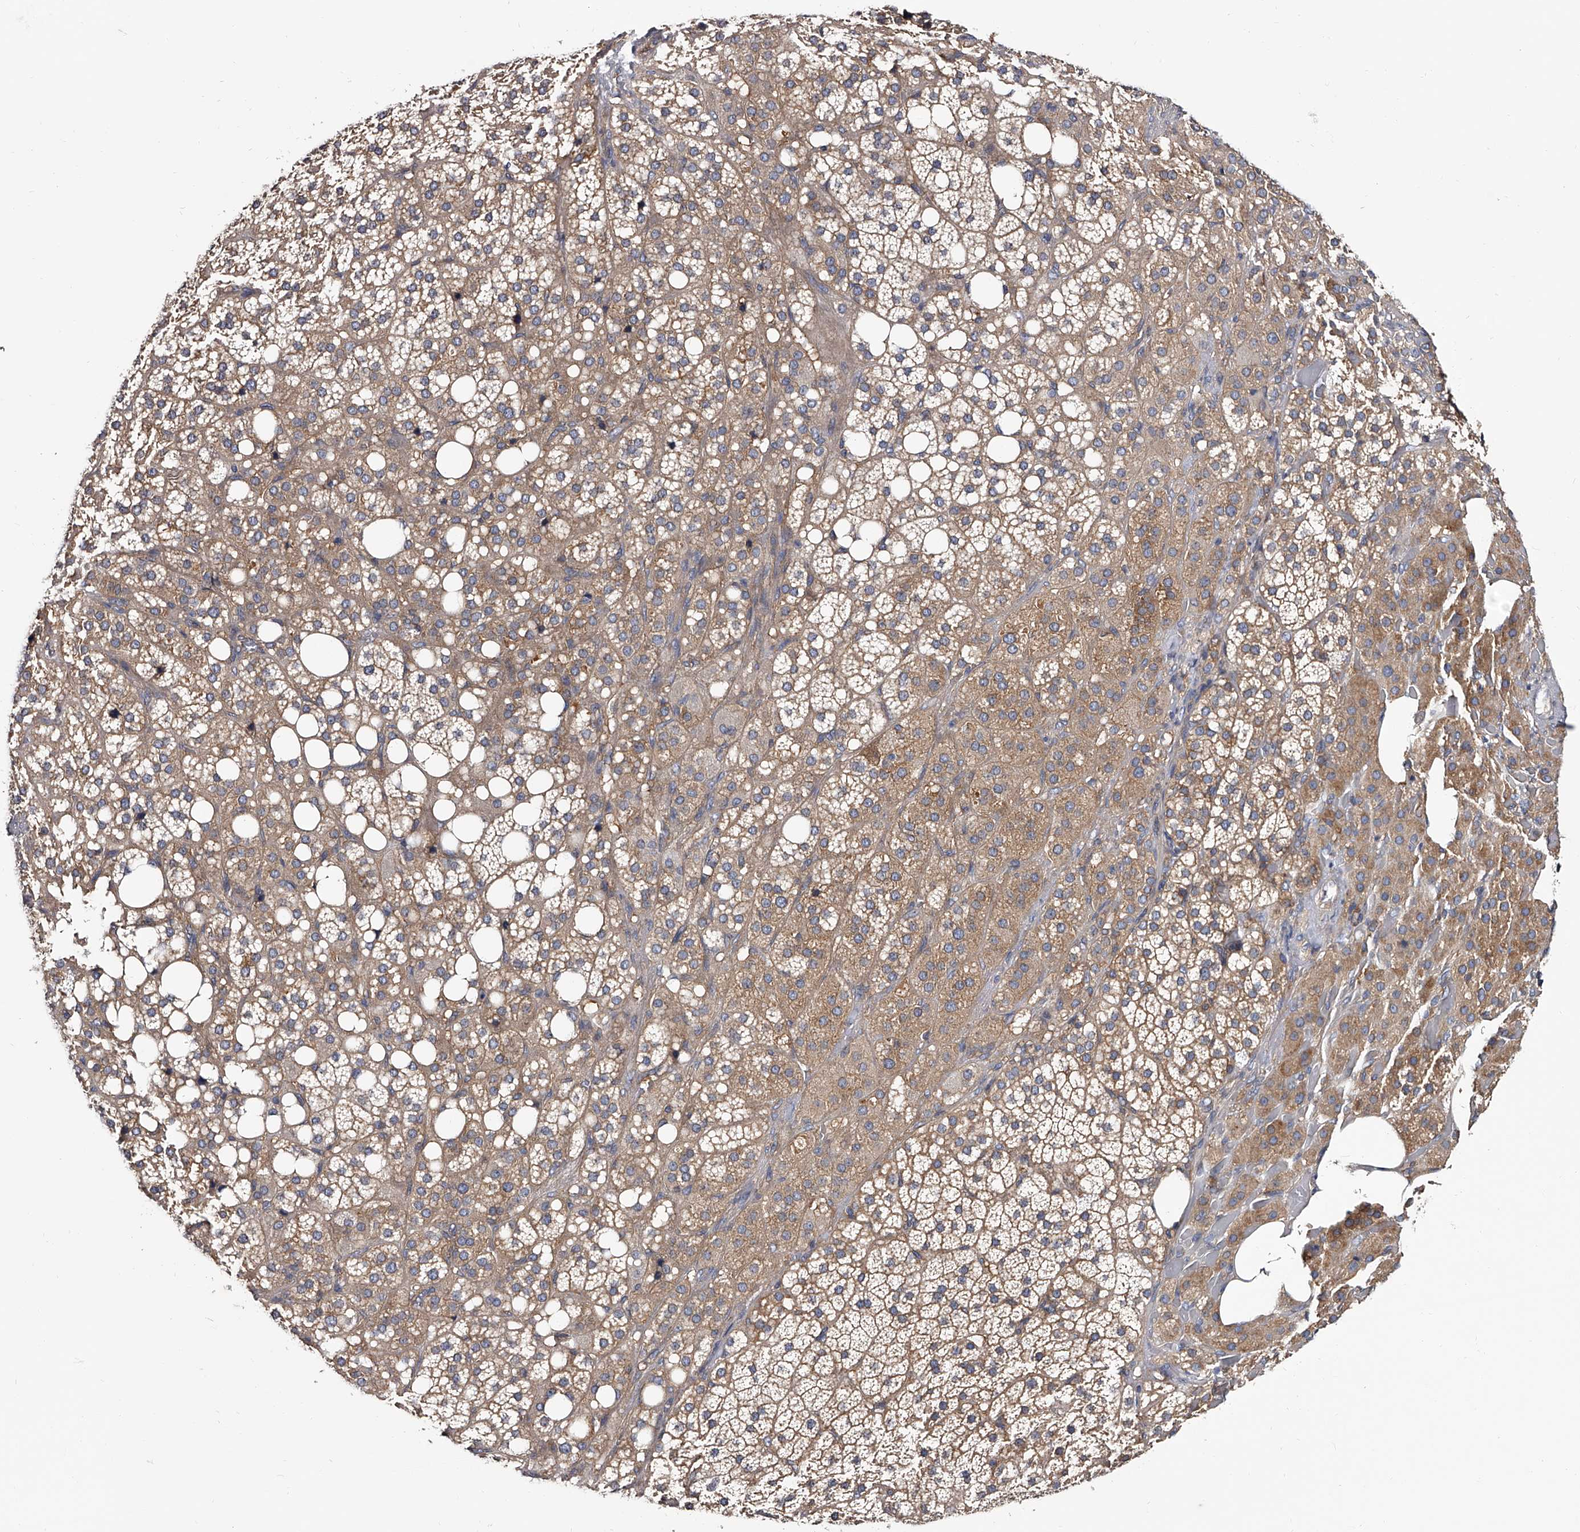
{"staining": {"intensity": "weak", "quantity": ">75%", "location": "cytoplasmic/membranous"}, "tissue": "adrenal gland", "cell_type": "Glandular cells", "image_type": "normal", "snomed": [{"axis": "morphology", "description": "Normal tissue, NOS"}, {"axis": "topography", "description": "Adrenal gland"}], "caption": "Immunohistochemical staining of benign human adrenal gland demonstrates >75% levels of weak cytoplasmic/membranous protein positivity in approximately >75% of glandular cells.", "gene": "GAPVD1", "patient": {"sex": "female", "age": 59}}